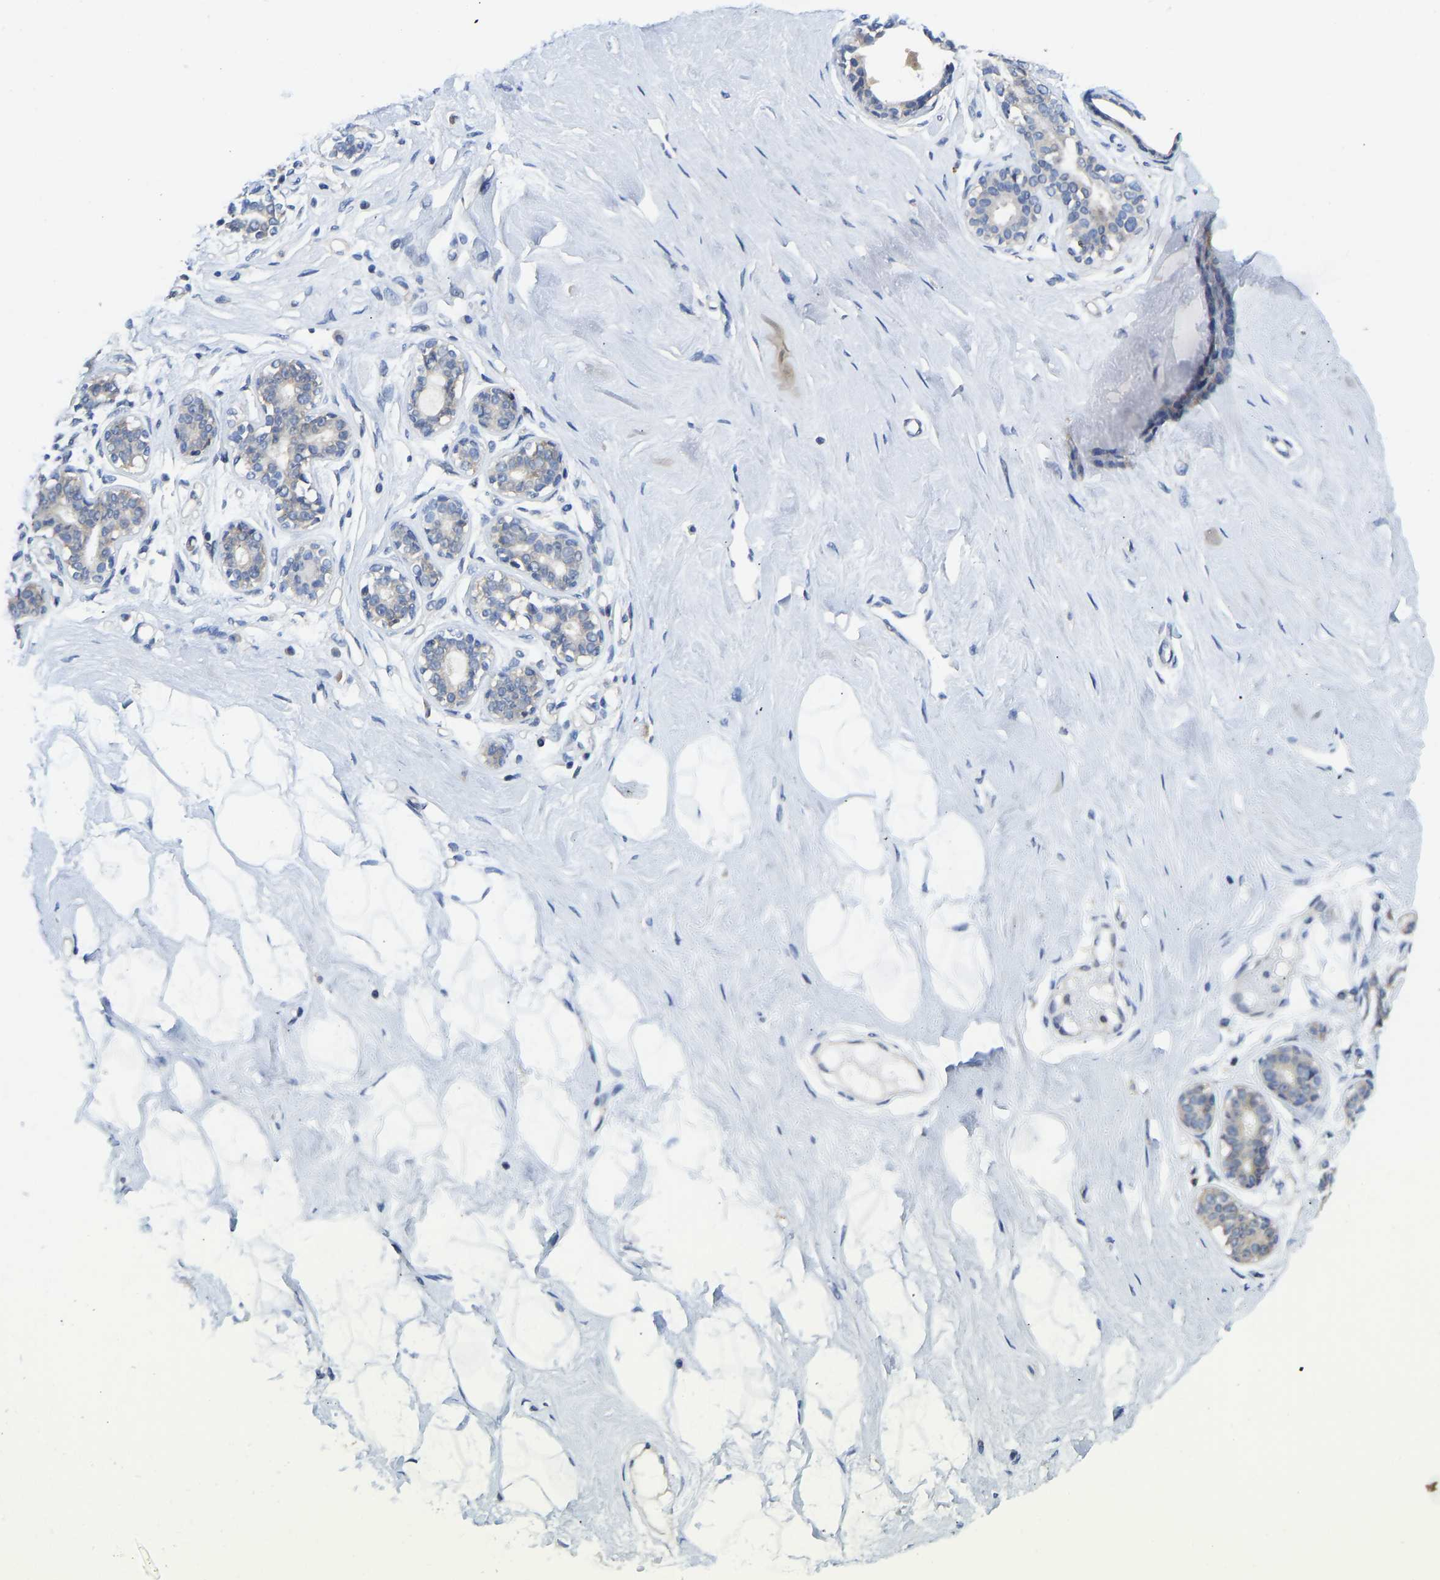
{"staining": {"intensity": "negative", "quantity": "none", "location": "none"}, "tissue": "breast", "cell_type": "Adipocytes", "image_type": "normal", "snomed": [{"axis": "morphology", "description": "Normal tissue, NOS"}, {"axis": "topography", "description": "Breast"}], "caption": "Breast stained for a protein using IHC shows no expression adipocytes.", "gene": "NDRG3", "patient": {"sex": "female", "age": 23}}